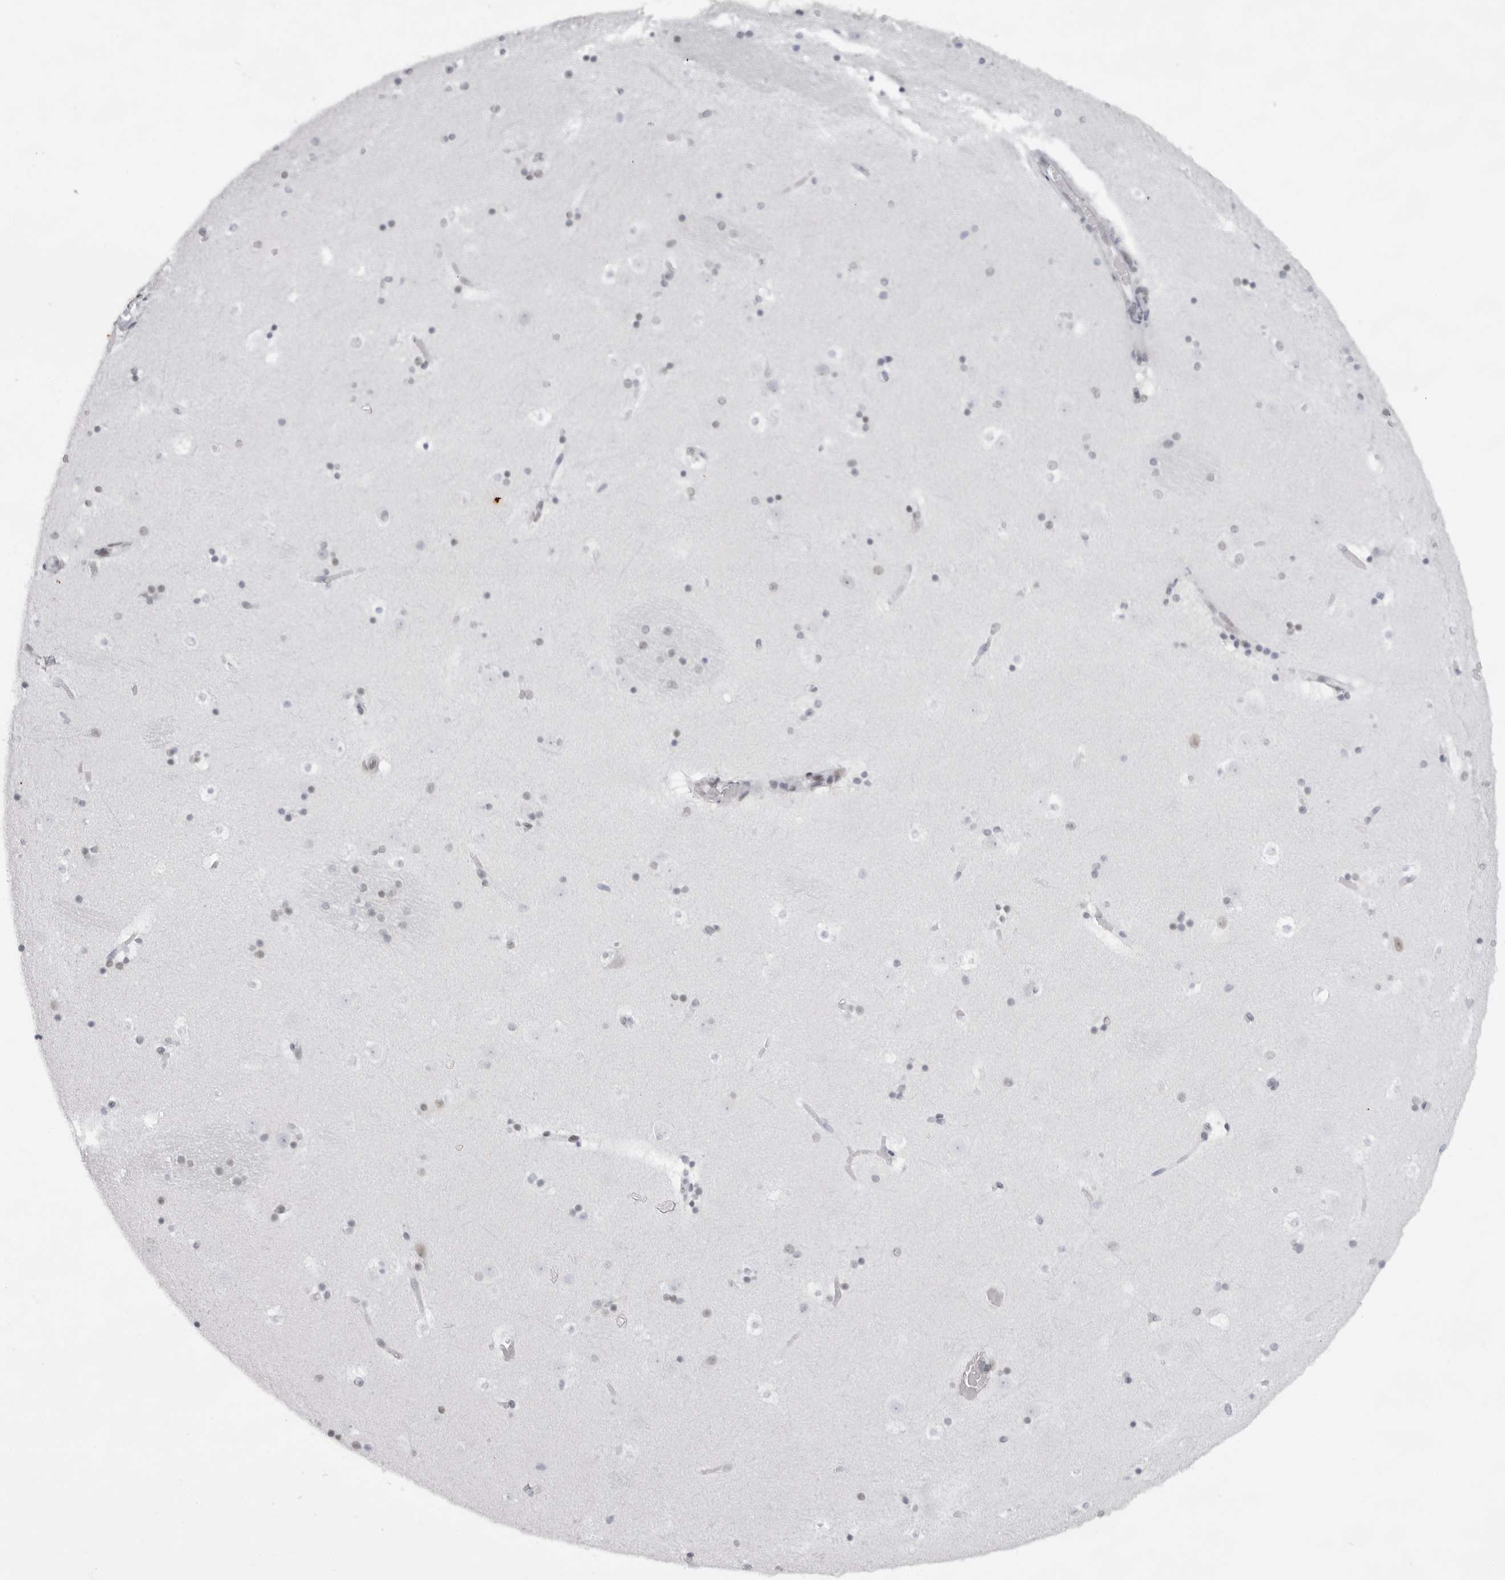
{"staining": {"intensity": "moderate", "quantity": "25%-75%", "location": "nuclear"}, "tissue": "caudate", "cell_type": "Glial cells", "image_type": "normal", "snomed": [{"axis": "morphology", "description": "Normal tissue, NOS"}, {"axis": "topography", "description": "Lateral ventricle wall"}], "caption": "Immunohistochemistry staining of unremarkable caudate, which displays medium levels of moderate nuclear expression in about 25%-75% of glial cells indicating moderate nuclear protein staining. The staining was performed using DAB (3,3'-diaminobenzidine) (brown) for protein detection and nuclei were counterstained in hematoxylin (blue).", "gene": "IRF2BP2", "patient": {"sex": "male", "age": 45}}